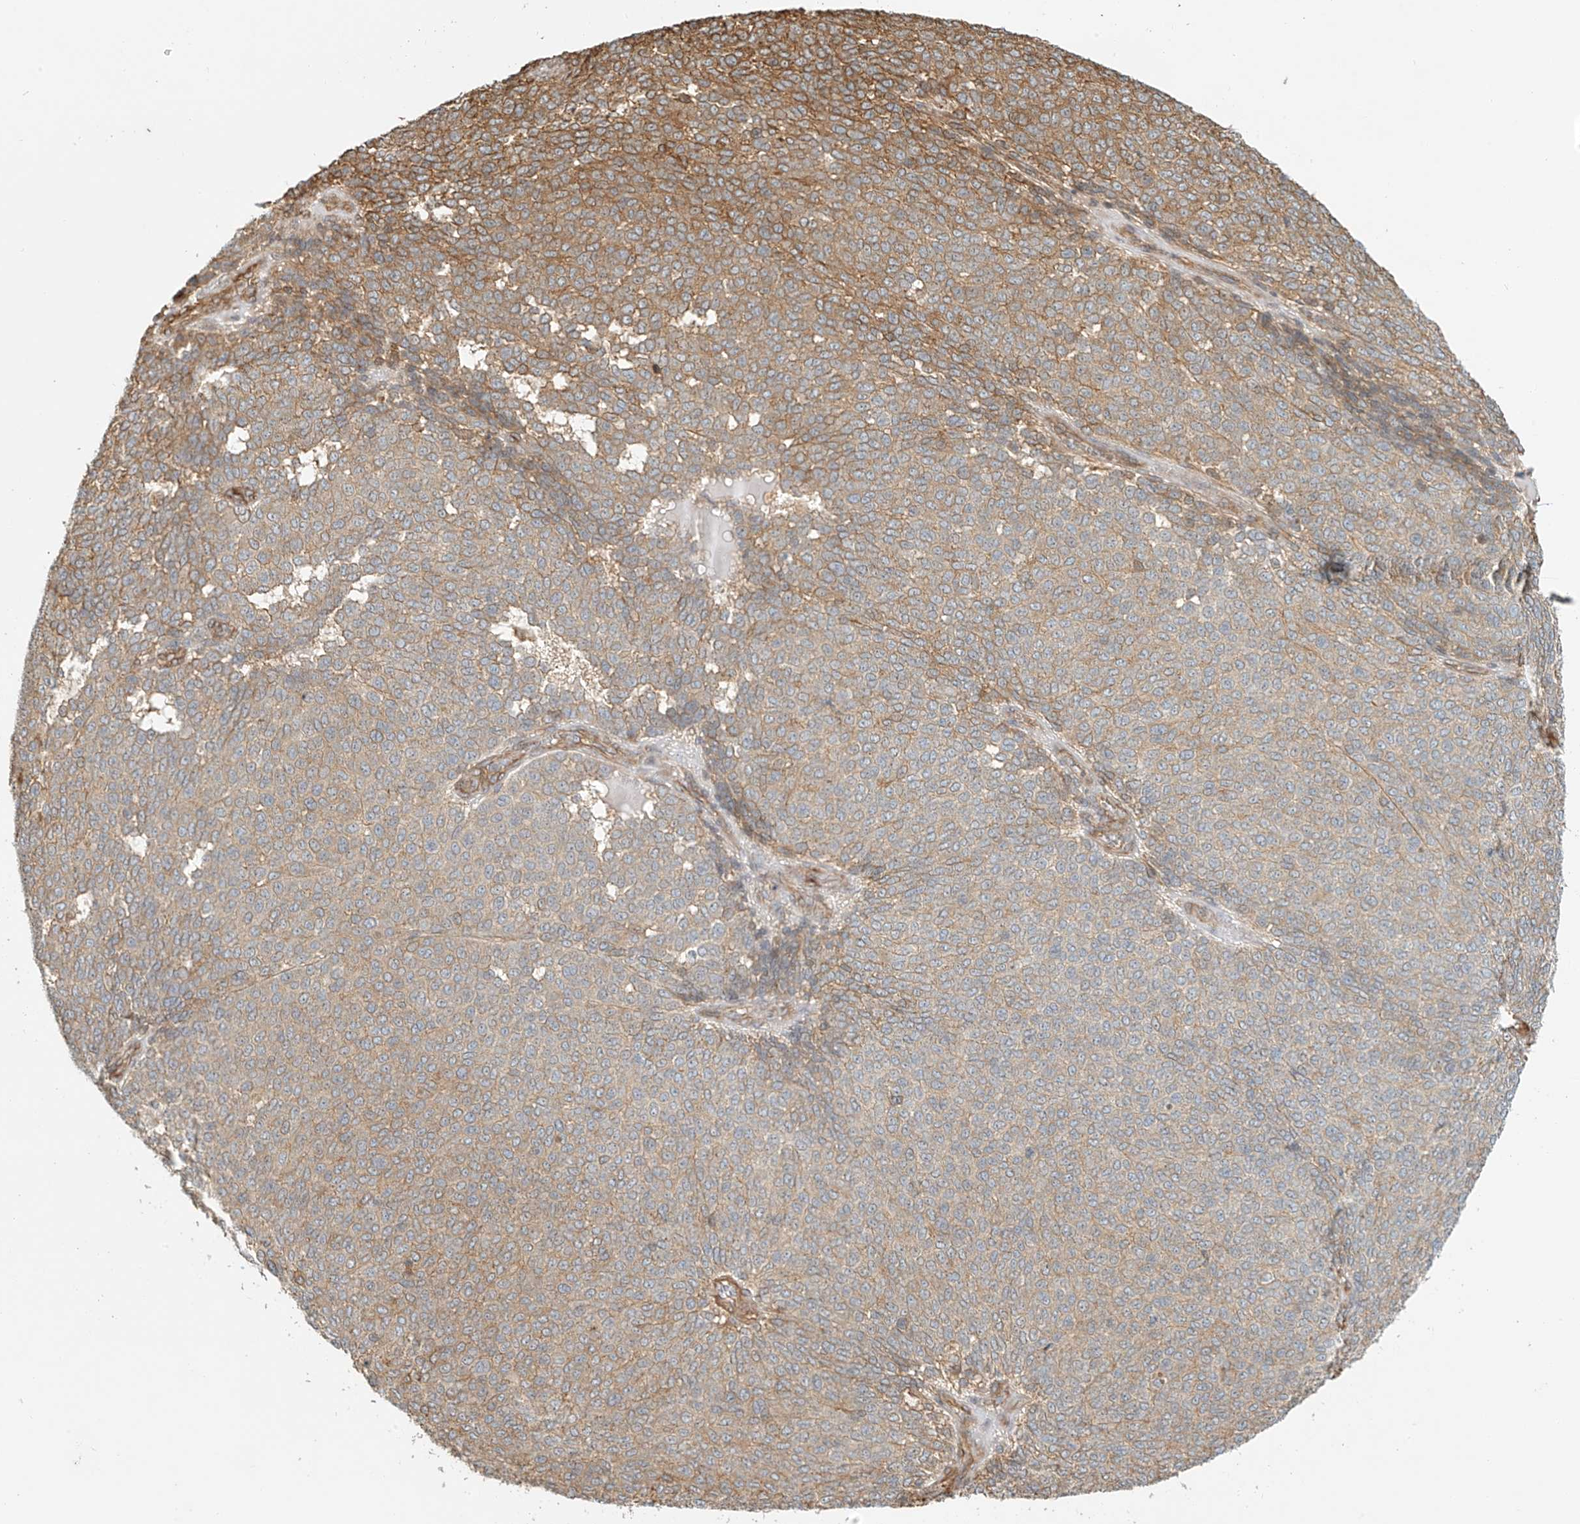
{"staining": {"intensity": "moderate", "quantity": "<25%", "location": "cytoplasmic/membranous"}, "tissue": "melanoma", "cell_type": "Tumor cells", "image_type": "cancer", "snomed": [{"axis": "morphology", "description": "Malignant melanoma, NOS"}, {"axis": "topography", "description": "Skin"}], "caption": "Malignant melanoma stained with a brown dye demonstrates moderate cytoplasmic/membranous positive expression in approximately <25% of tumor cells.", "gene": "CSMD3", "patient": {"sex": "male", "age": 49}}